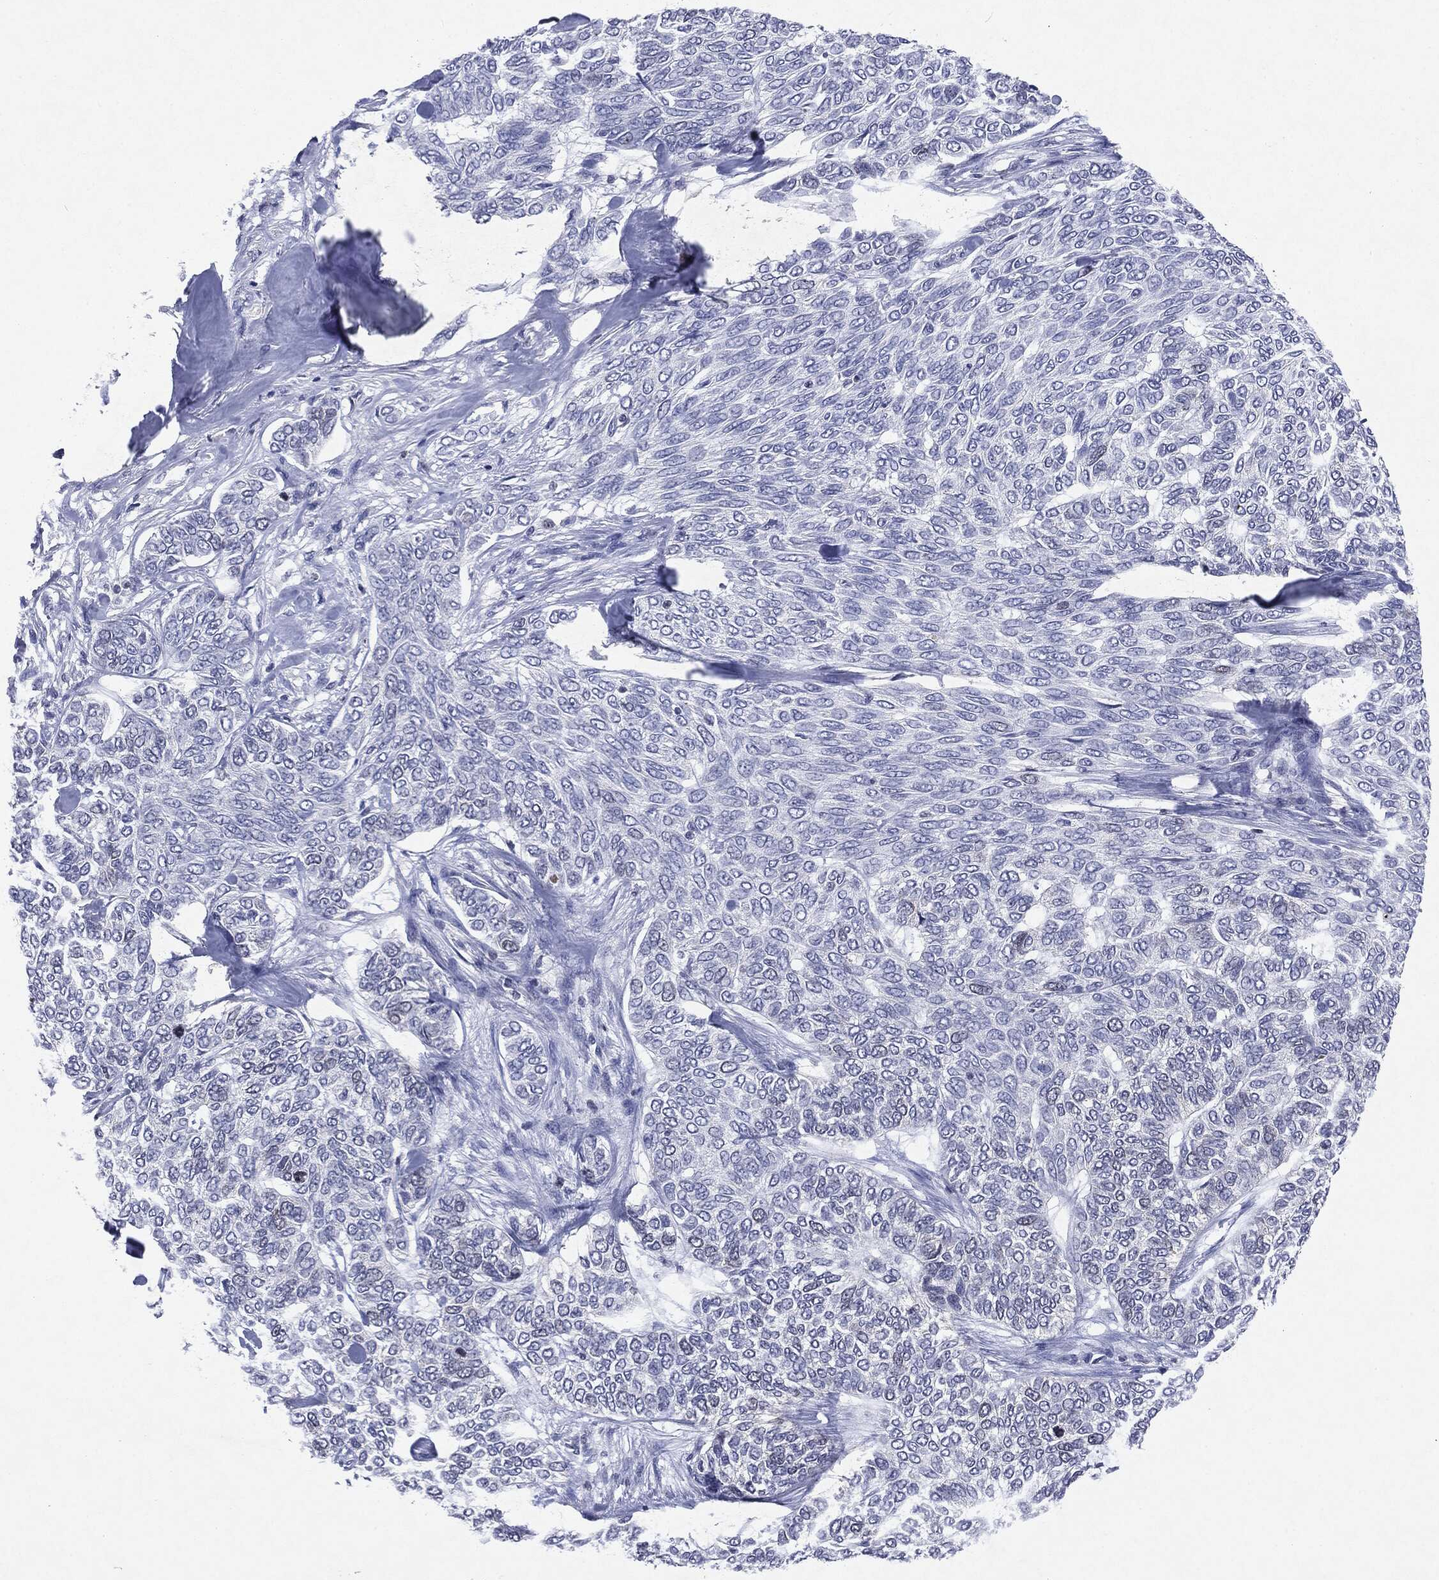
{"staining": {"intensity": "negative", "quantity": "none", "location": "none"}, "tissue": "skin cancer", "cell_type": "Tumor cells", "image_type": "cancer", "snomed": [{"axis": "morphology", "description": "Basal cell carcinoma"}, {"axis": "topography", "description": "Skin"}], "caption": "Human skin cancer stained for a protein using IHC shows no positivity in tumor cells.", "gene": "KIF2C", "patient": {"sex": "female", "age": 65}}